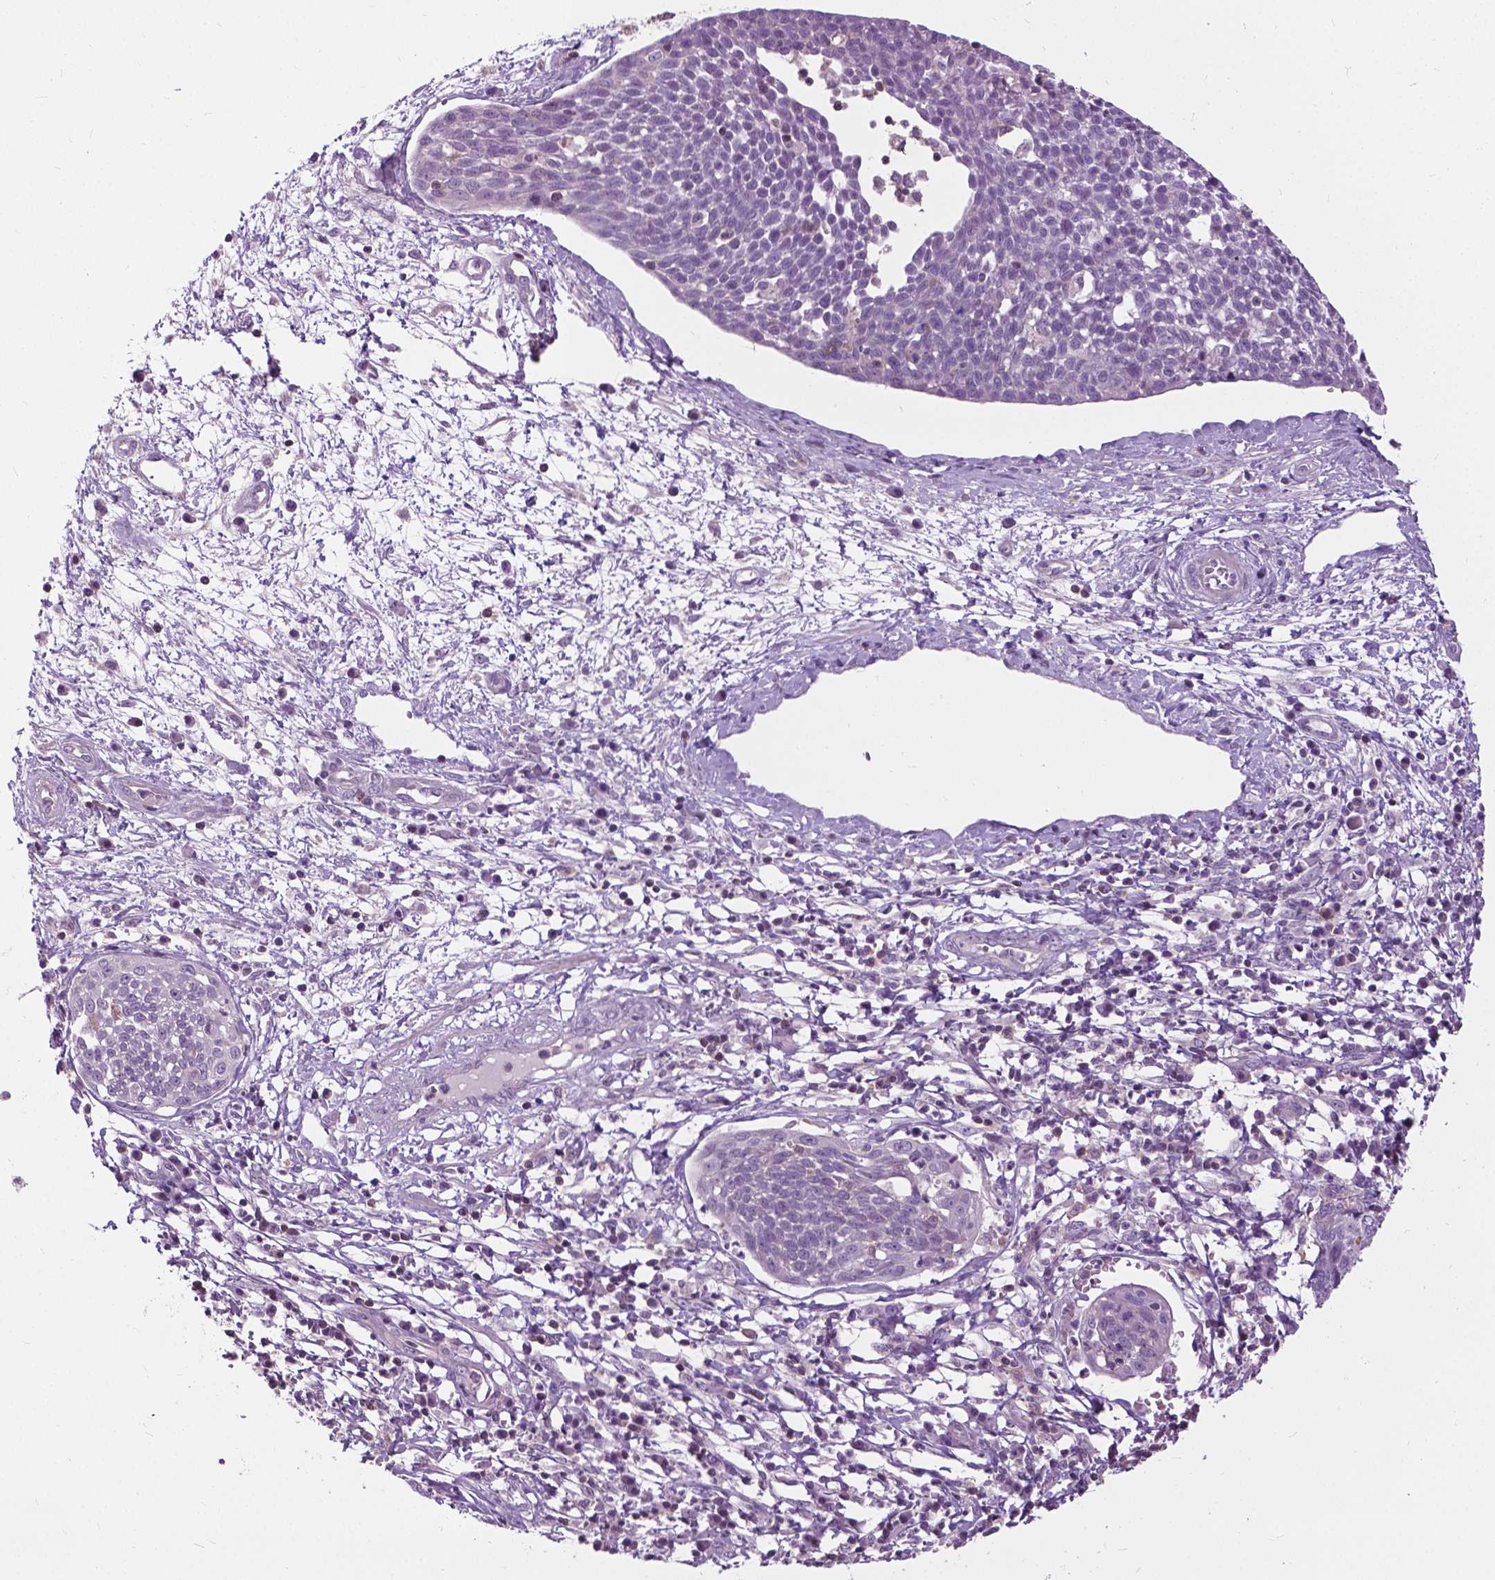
{"staining": {"intensity": "negative", "quantity": "none", "location": "none"}, "tissue": "cervical cancer", "cell_type": "Tumor cells", "image_type": "cancer", "snomed": [{"axis": "morphology", "description": "Squamous cell carcinoma, NOS"}, {"axis": "topography", "description": "Cervix"}], "caption": "Micrograph shows no protein expression in tumor cells of cervical cancer (squamous cell carcinoma) tissue.", "gene": "JAK3", "patient": {"sex": "female", "age": 34}}